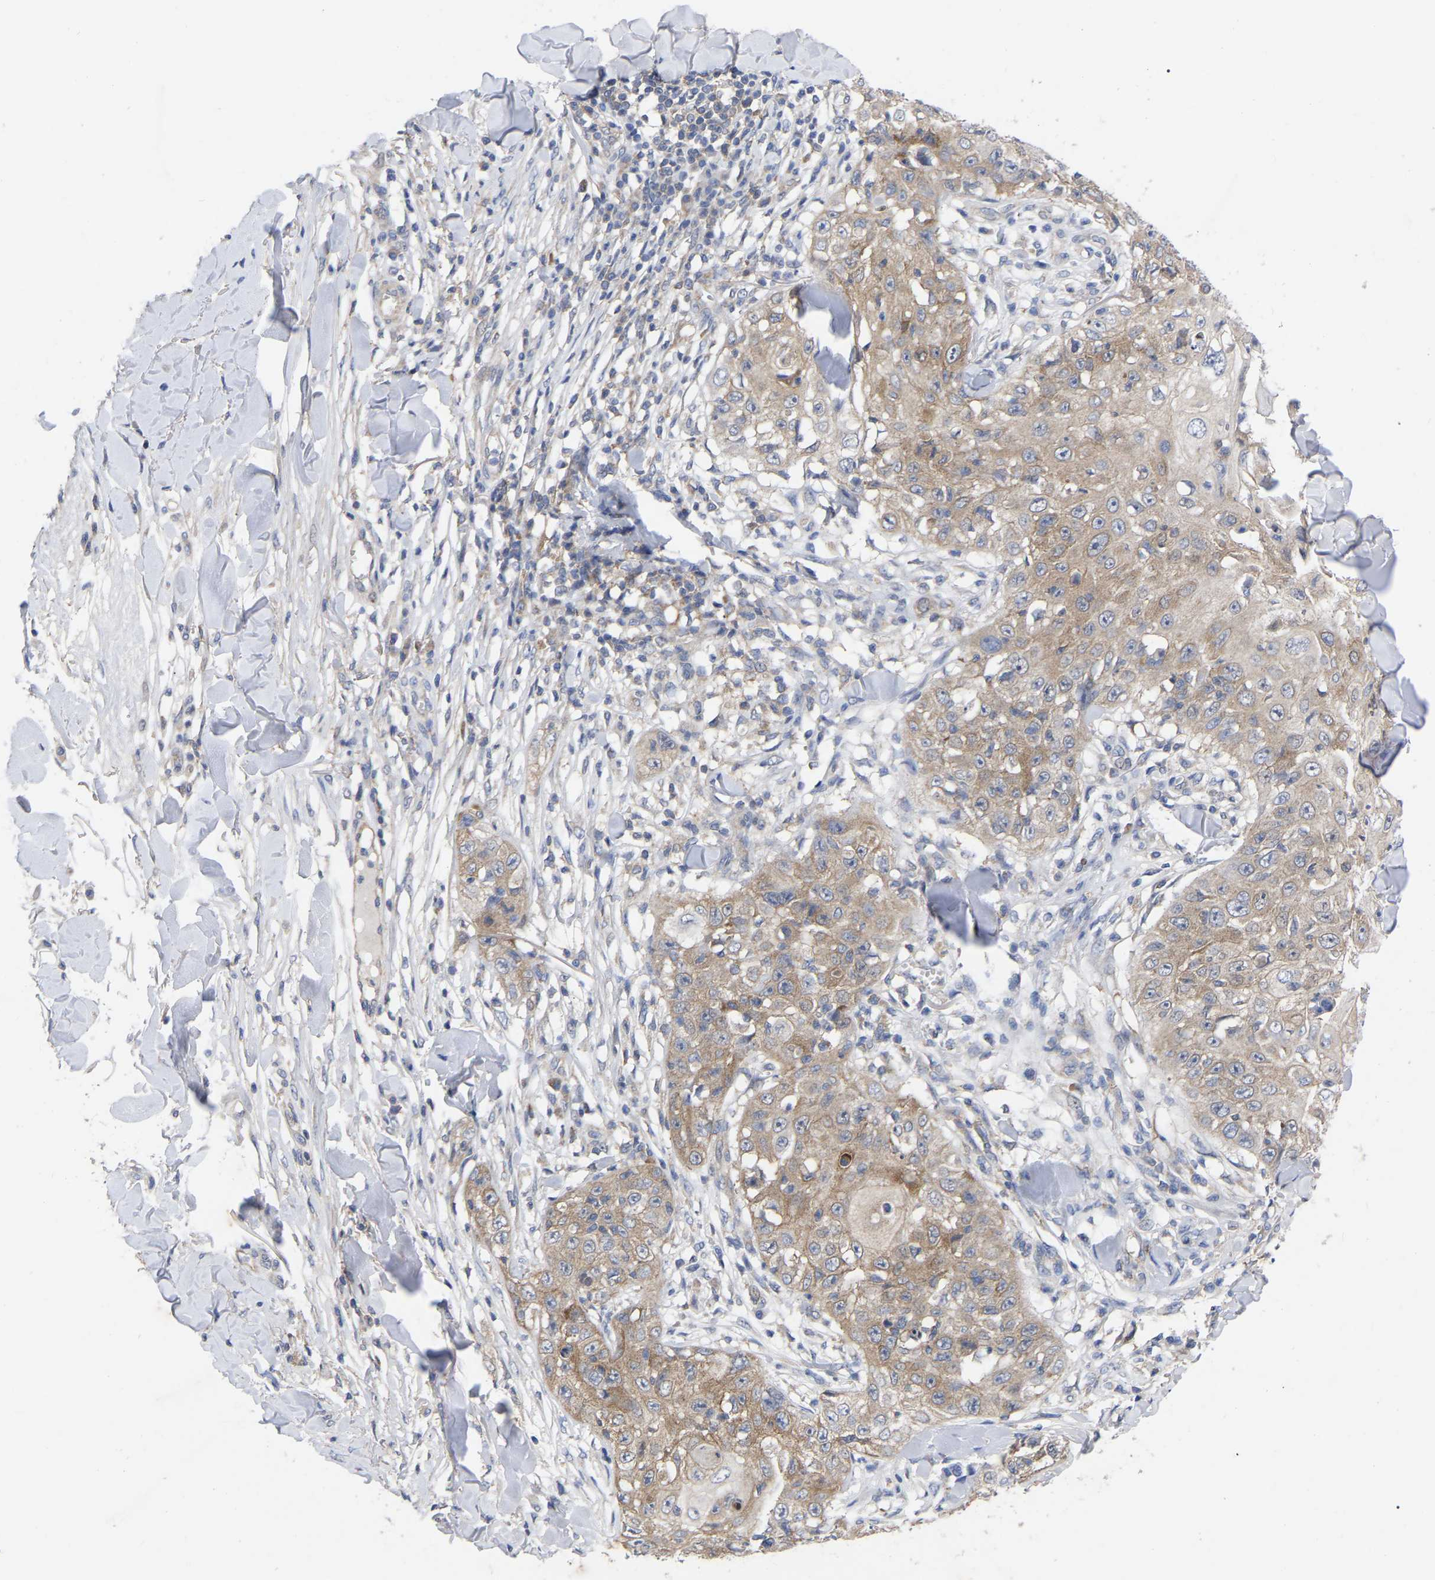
{"staining": {"intensity": "weak", "quantity": ">75%", "location": "cytoplasmic/membranous"}, "tissue": "skin cancer", "cell_type": "Tumor cells", "image_type": "cancer", "snomed": [{"axis": "morphology", "description": "Squamous cell carcinoma, NOS"}, {"axis": "topography", "description": "Skin"}], "caption": "Immunohistochemical staining of skin cancer displays low levels of weak cytoplasmic/membranous positivity in approximately >75% of tumor cells.", "gene": "TCP1", "patient": {"sex": "male", "age": 86}}